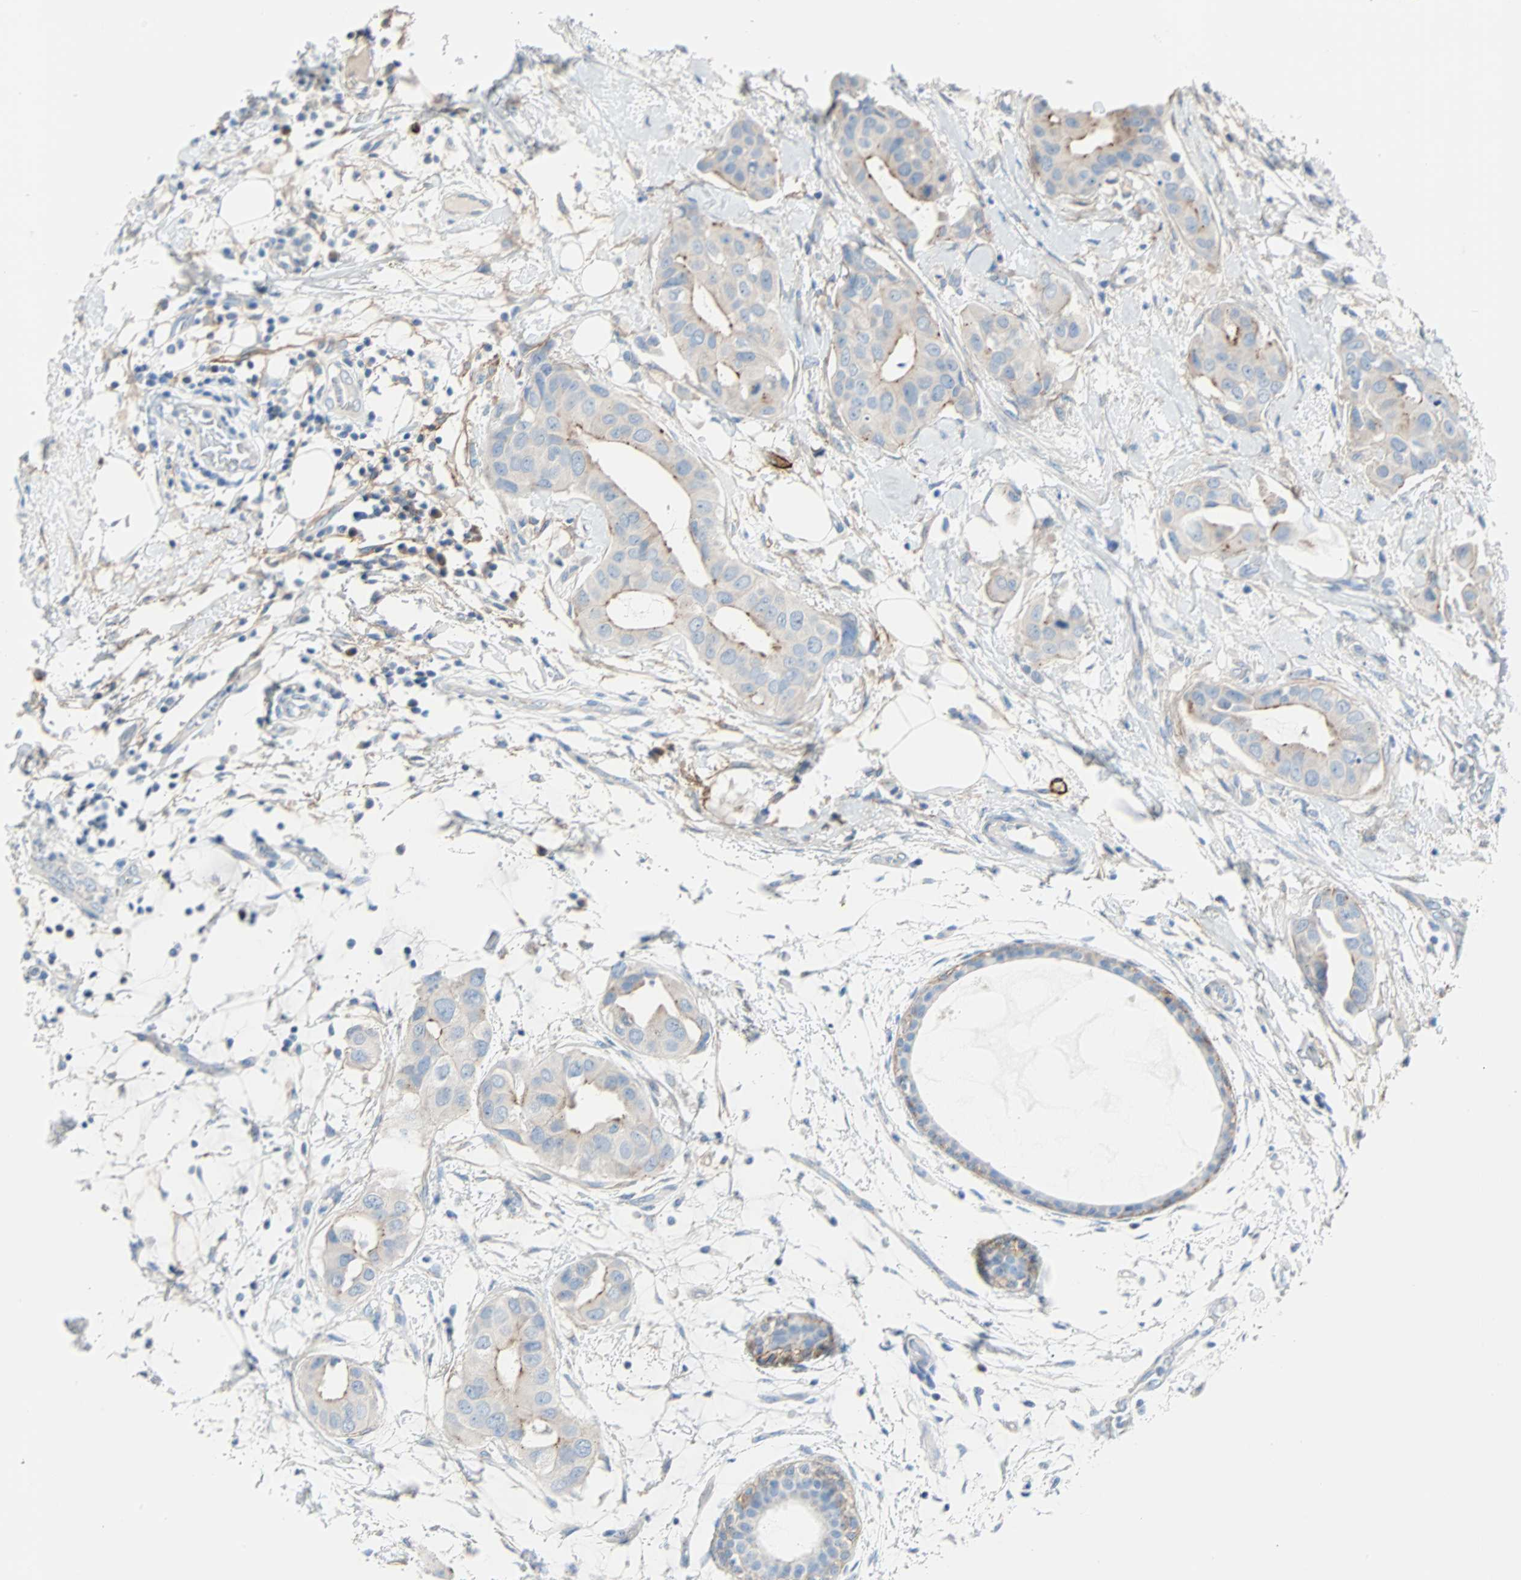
{"staining": {"intensity": "weak", "quantity": "<25%", "location": "cytoplasmic/membranous"}, "tissue": "breast cancer", "cell_type": "Tumor cells", "image_type": "cancer", "snomed": [{"axis": "morphology", "description": "Duct carcinoma"}, {"axis": "topography", "description": "Breast"}], "caption": "Breast infiltrating ductal carcinoma was stained to show a protein in brown. There is no significant positivity in tumor cells.", "gene": "PDPN", "patient": {"sex": "female", "age": 40}}